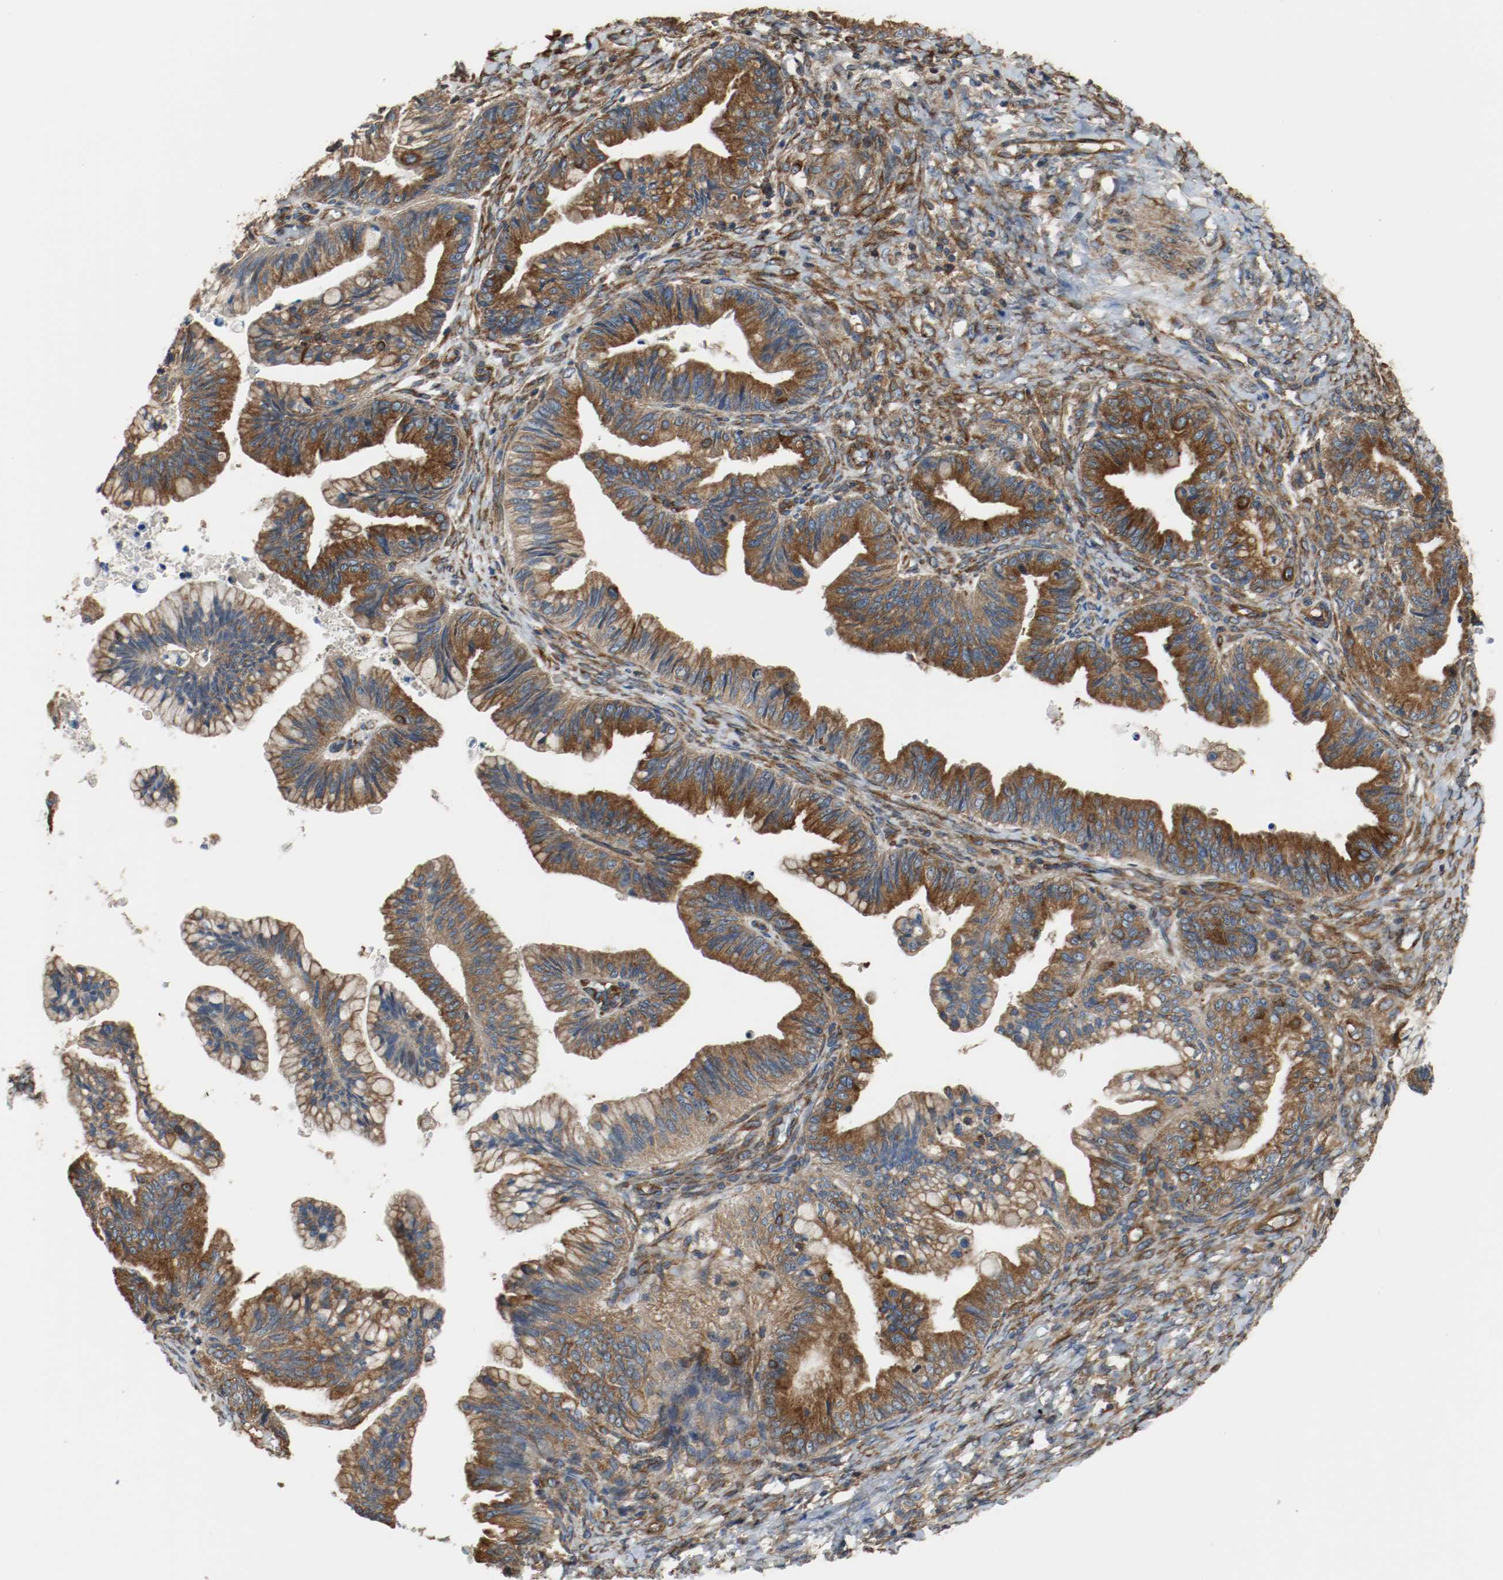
{"staining": {"intensity": "strong", "quantity": ">75%", "location": "cytoplasmic/membranous"}, "tissue": "ovarian cancer", "cell_type": "Tumor cells", "image_type": "cancer", "snomed": [{"axis": "morphology", "description": "Cystadenocarcinoma, mucinous, NOS"}, {"axis": "topography", "description": "Ovary"}], "caption": "Brown immunohistochemical staining in human mucinous cystadenocarcinoma (ovarian) shows strong cytoplasmic/membranous expression in approximately >75% of tumor cells. The staining was performed using DAB to visualize the protein expression in brown, while the nuclei were stained in blue with hematoxylin (Magnification: 20x).", "gene": "TUBA3D", "patient": {"sex": "female", "age": 36}}